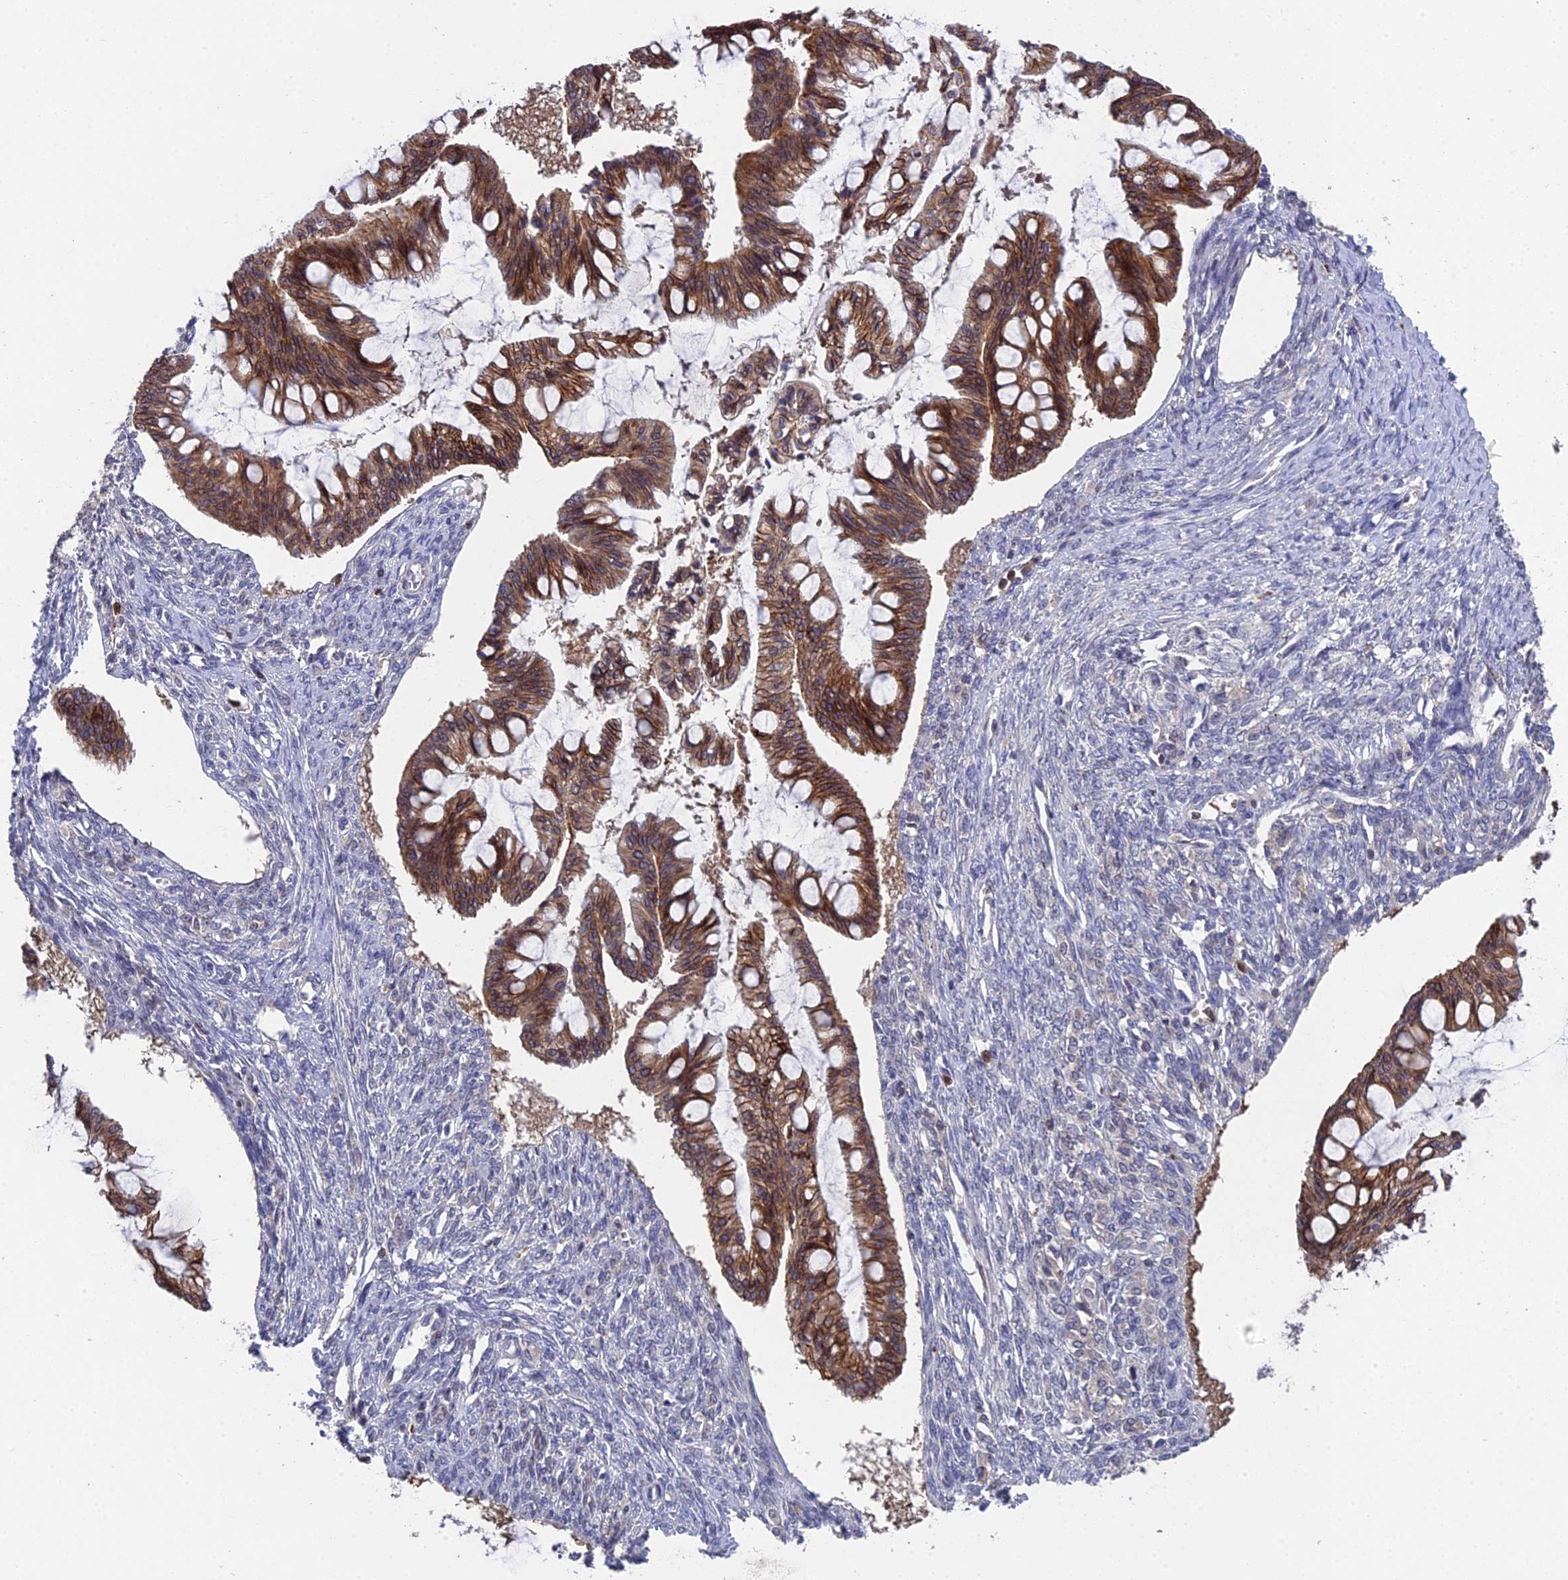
{"staining": {"intensity": "moderate", "quantity": ">75%", "location": "cytoplasmic/membranous"}, "tissue": "ovarian cancer", "cell_type": "Tumor cells", "image_type": "cancer", "snomed": [{"axis": "morphology", "description": "Cystadenocarcinoma, mucinous, NOS"}, {"axis": "topography", "description": "Ovary"}], "caption": "A medium amount of moderate cytoplasmic/membranous expression is appreciated in about >75% of tumor cells in ovarian cancer tissue.", "gene": "GALK2", "patient": {"sex": "female", "age": 73}}